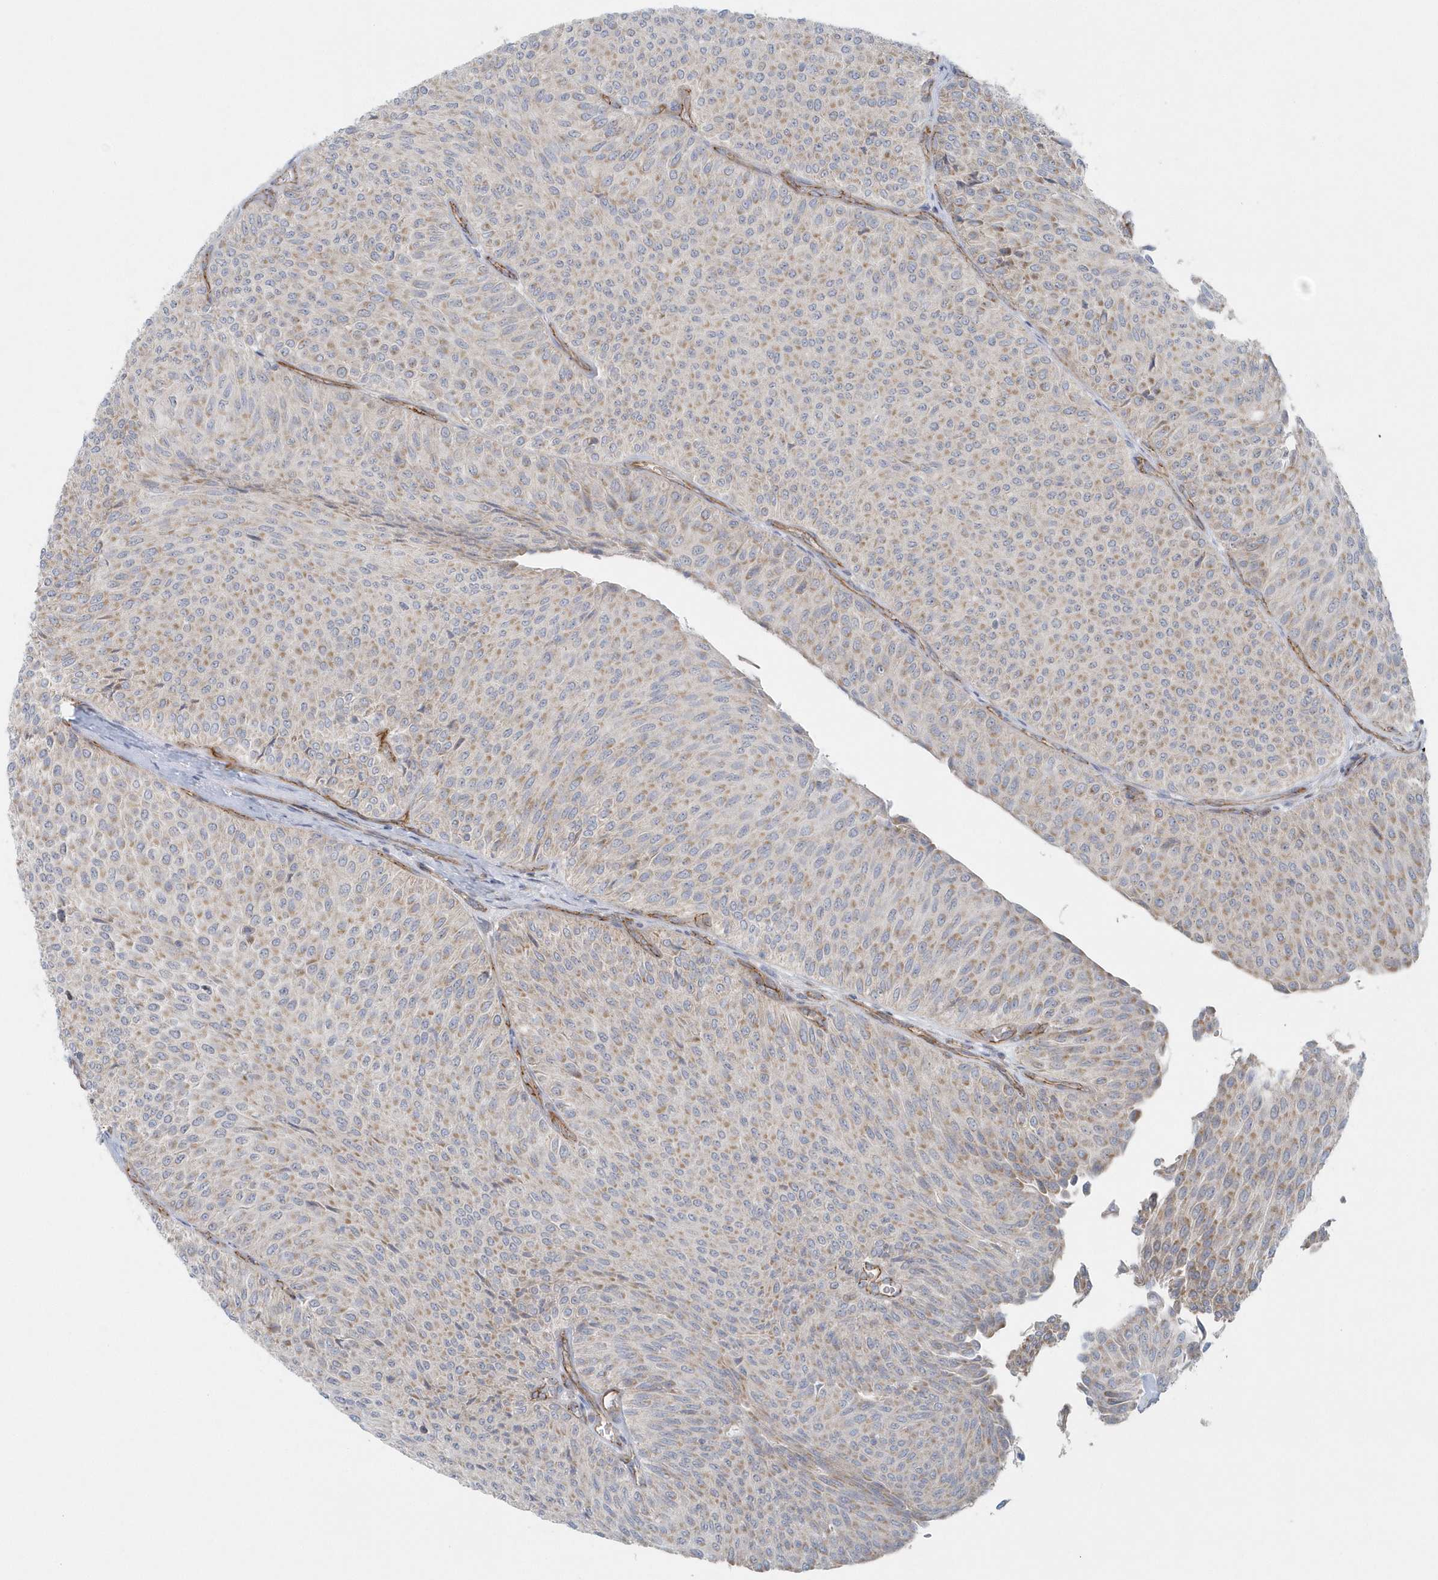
{"staining": {"intensity": "weak", "quantity": "25%-75%", "location": "cytoplasmic/membranous"}, "tissue": "urothelial cancer", "cell_type": "Tumor cells", "image_type": "cancer", "snomed": [{"axis": "morphology", "description": "Urothelial carcinoma, Low grade"}, {"axis": "topography", "description": "Urinary bladder"}], "caption": "The histopathology image displays a brown stain indicating the presence of a protein in the cytoplasmic/membranous of tumor cells in urothelial cancer. Nuclei are stained in blue.", "gene": "GPR152", "patient": {"sex": "male", "age": 78}}